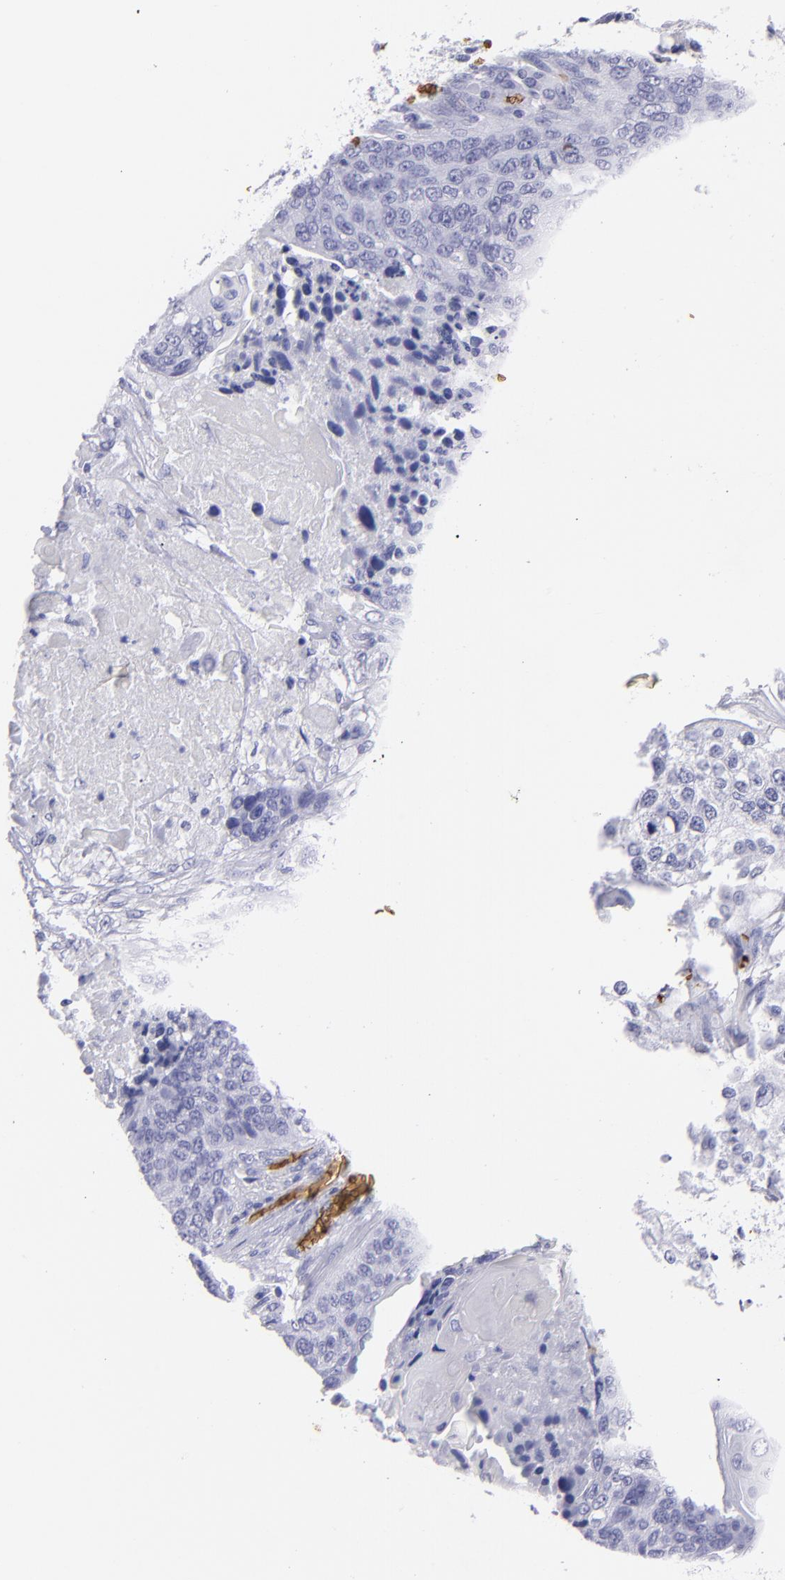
{"staining": {"intensity": "negative", "quantity": "none", "location": "none"}, "tissue": "lung cancer", "cell_type": "Tumor cells", "image_type": "cancer", "snomed": [{"axis": "morphology", "description": "Squamous cell carcinoma, NOS"}, {"axis": "topography", "description": "Lung"}], "caption": "A photomicrograph of human squamous cell carcinoma (lung) is negative for staining in tumor cells.", "gene": "GYPA", "patient": {"sex": "male", "age": 68}}